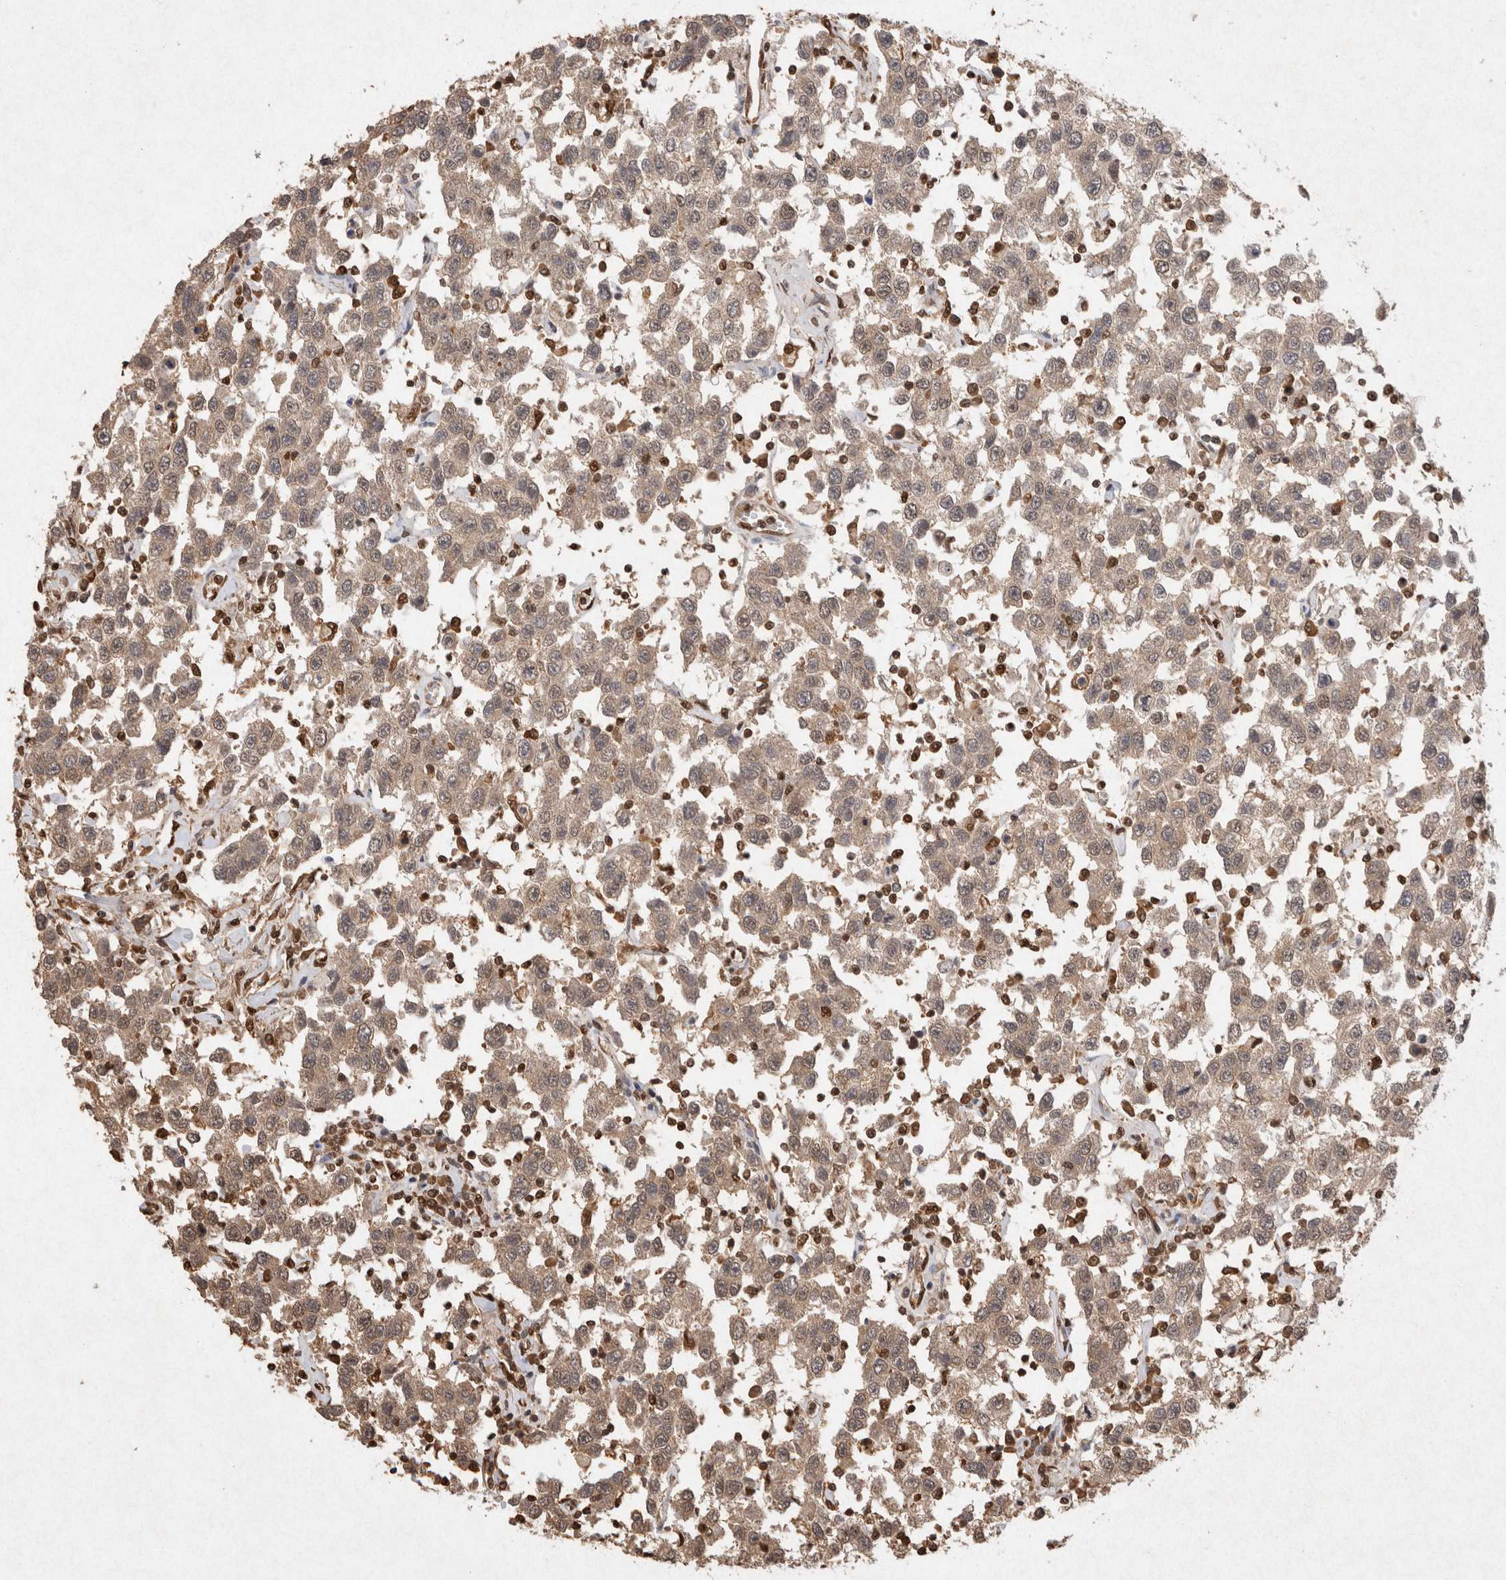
{"staining": {"intensity": "weak", "quantity": ">75%", "location": "cytoplasmic/membranous"}, "tissue": "testis cancer", "cell_type": "Tumor cells", "image_type": "cancer", "snomed": [{"axis": "morphology", "description": "Seminoma, NOS"}, {"axis": "topography", "description": "Testis"}], "caption": "Weak cytoplasmic/membranous expression is identified in approximately >75% of tumor cells in testis cancer (seminoma).", "gene": "HDGF", "patient": {"sex": "male", "age": 41}}